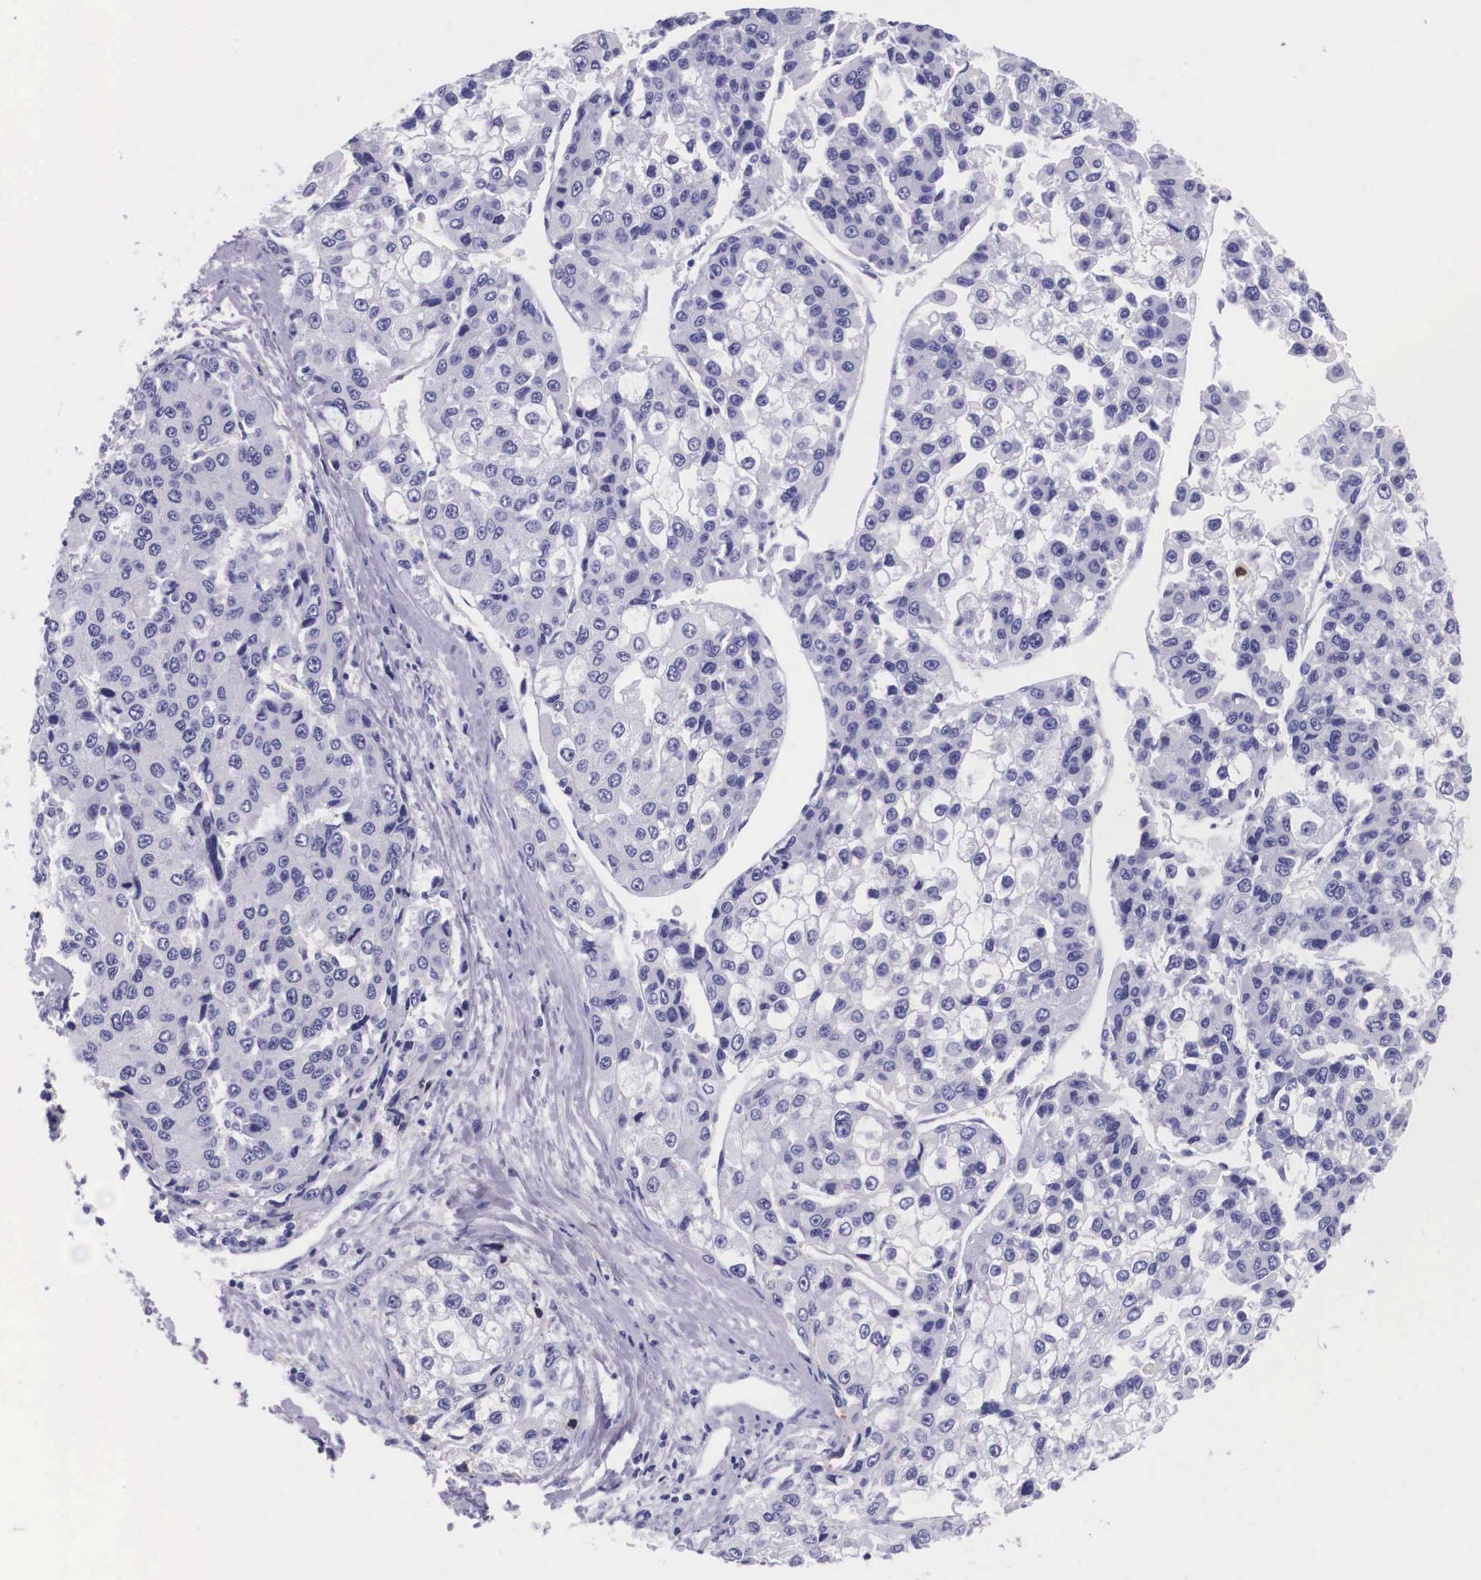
{"staining": {"intensity": "negative", "quantity": "none", "location": "none"}, "tissue": "liver cancer", "cell_type": "Tumor cells", "image_type": "cancer", "snomed": [{"axis": "morphology", "description": "Carcinoma, Hepatocellular, NOS"}, {"axis": "topography", "description": "Liver"}], "caption": "There is no significant positivity in tumor cells of liver cancer (hepatocellular carcinoma).", "gene": "PLG", "patient": {"sex": "female", "age": 66}}